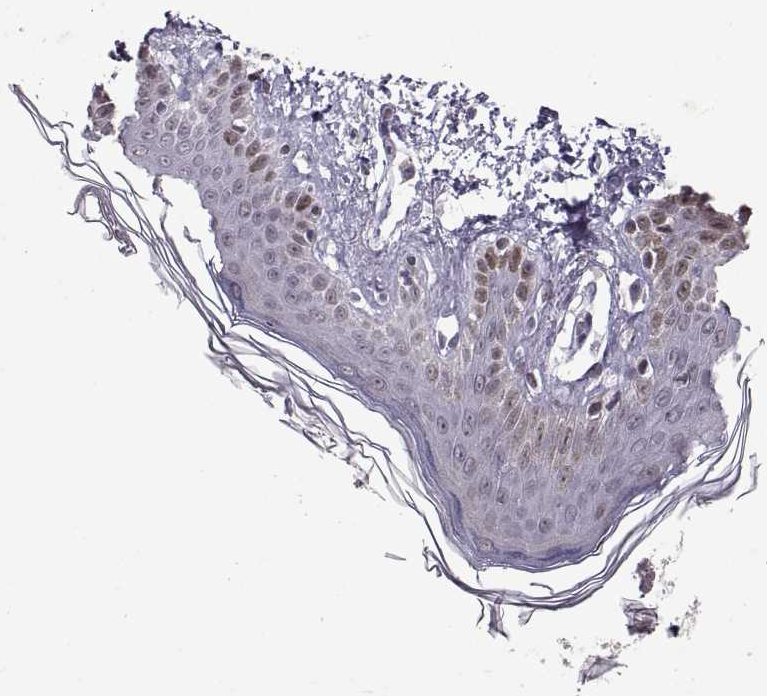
{"staining": {"intensity": "negative", "quantity": "none", "location": "none"}, "tissue": "skin cancer", "cell_type": "Tumor cells", "image_type": "cancer", "snomed": [{"axis": "morphology", "description": "Basal cell carcinoma"}, {"axis": "topography", "description": "Skin"}], "caption": "This is a micrograph of immunohistochemistry (IHC) staining of basal cell carcinoma (skin), which shows no staining in tumor cells.", "gene": "PALS1", "patient": {"sex": "male", "age": 85}}